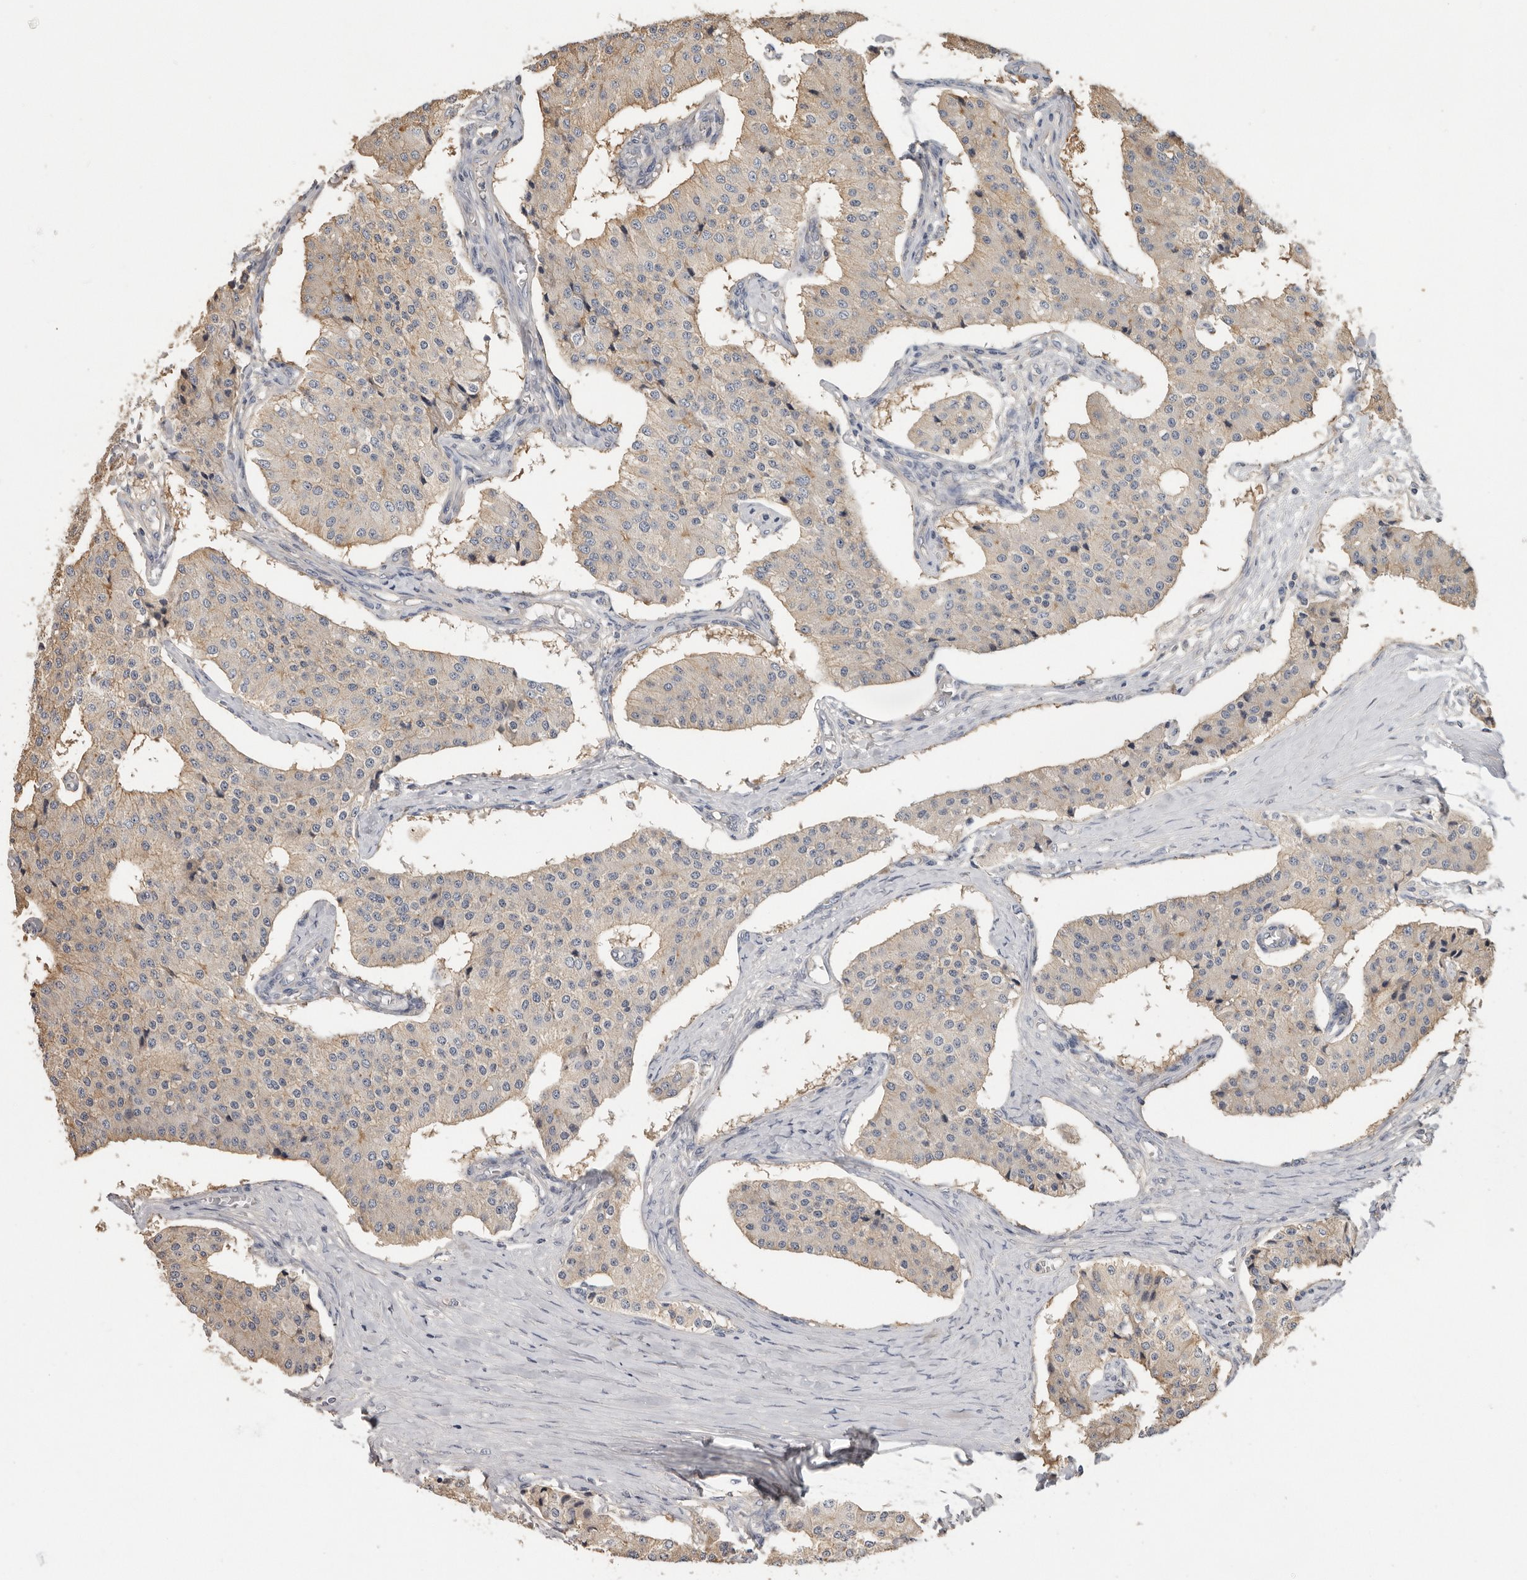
{"staining": {"intensity": "weak", "quantity": "<25%", "location": "cytoplasmic/membranous"}, "tissue": "carcinoid", "cell_type": "Tumor cells", "image_type": "cancer", "snomed": [{"axis": "morphology", "description": "Carcinoid, malignant, NOS"}, {"axis": "topography", "description": "Colon"}], "caption": "The photomicrograph exhibits no staining of tumor cells in carcinoid. (DAB (3,3'-diaminobenzidine) IHC visualized using brightfield microscopy, high magnification).", "gene": "WDTC1", "patient": {"sex": "female", "age": 52}}